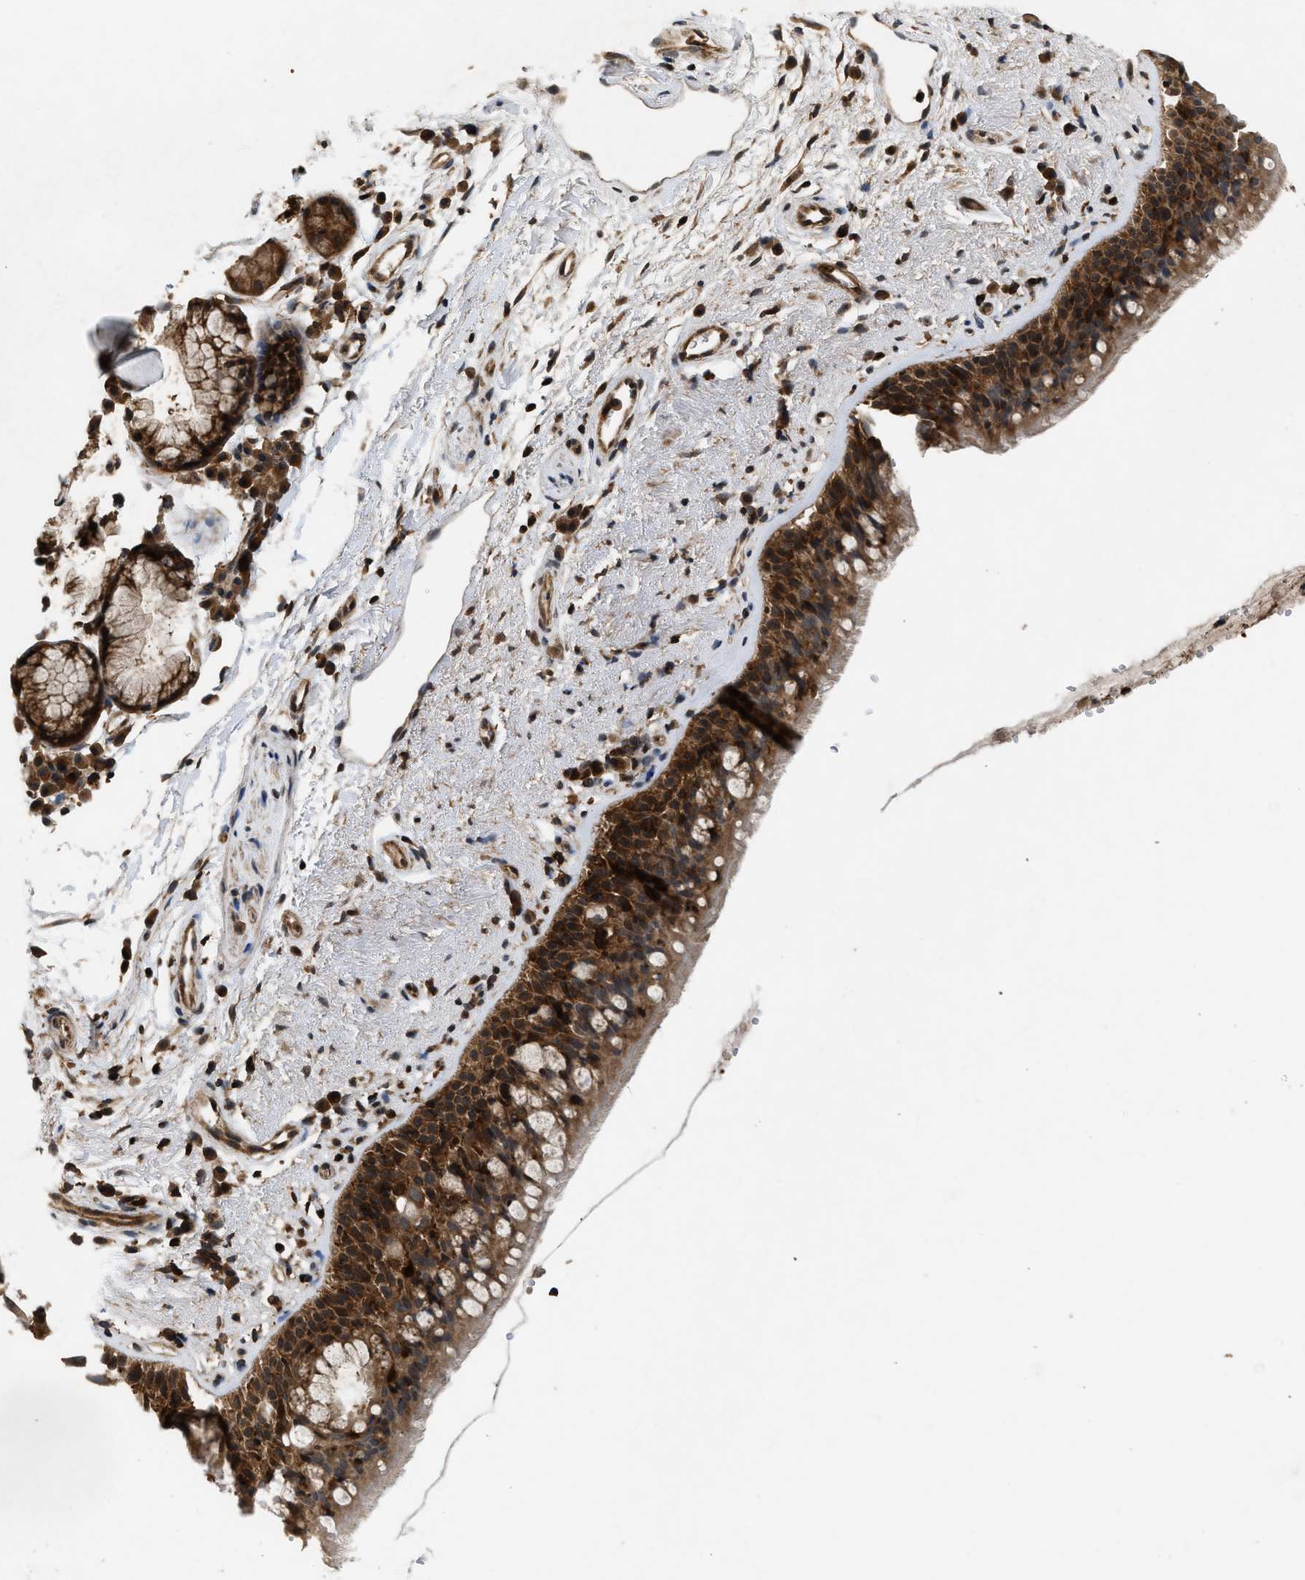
{"staining": {"intensity": "strong", "quantity": "25%-75%", "location": "cytoplasmic/membranous"}, "tissue": "bronchus", "cell_type": "Respiratory epithelial cells", "image_type": "normal", "snomed": [{"axis": "morphology", "description": "Normal tissue, NOS"}, {"axis": "topography", "description": "Bronchus"}], "caption": "Human bronchus stained with a protein marker exhibits strong staining in respiratory epithelial cells.", "gene": "OXSR1", "patient": {"sex": "female", "age": 54}}